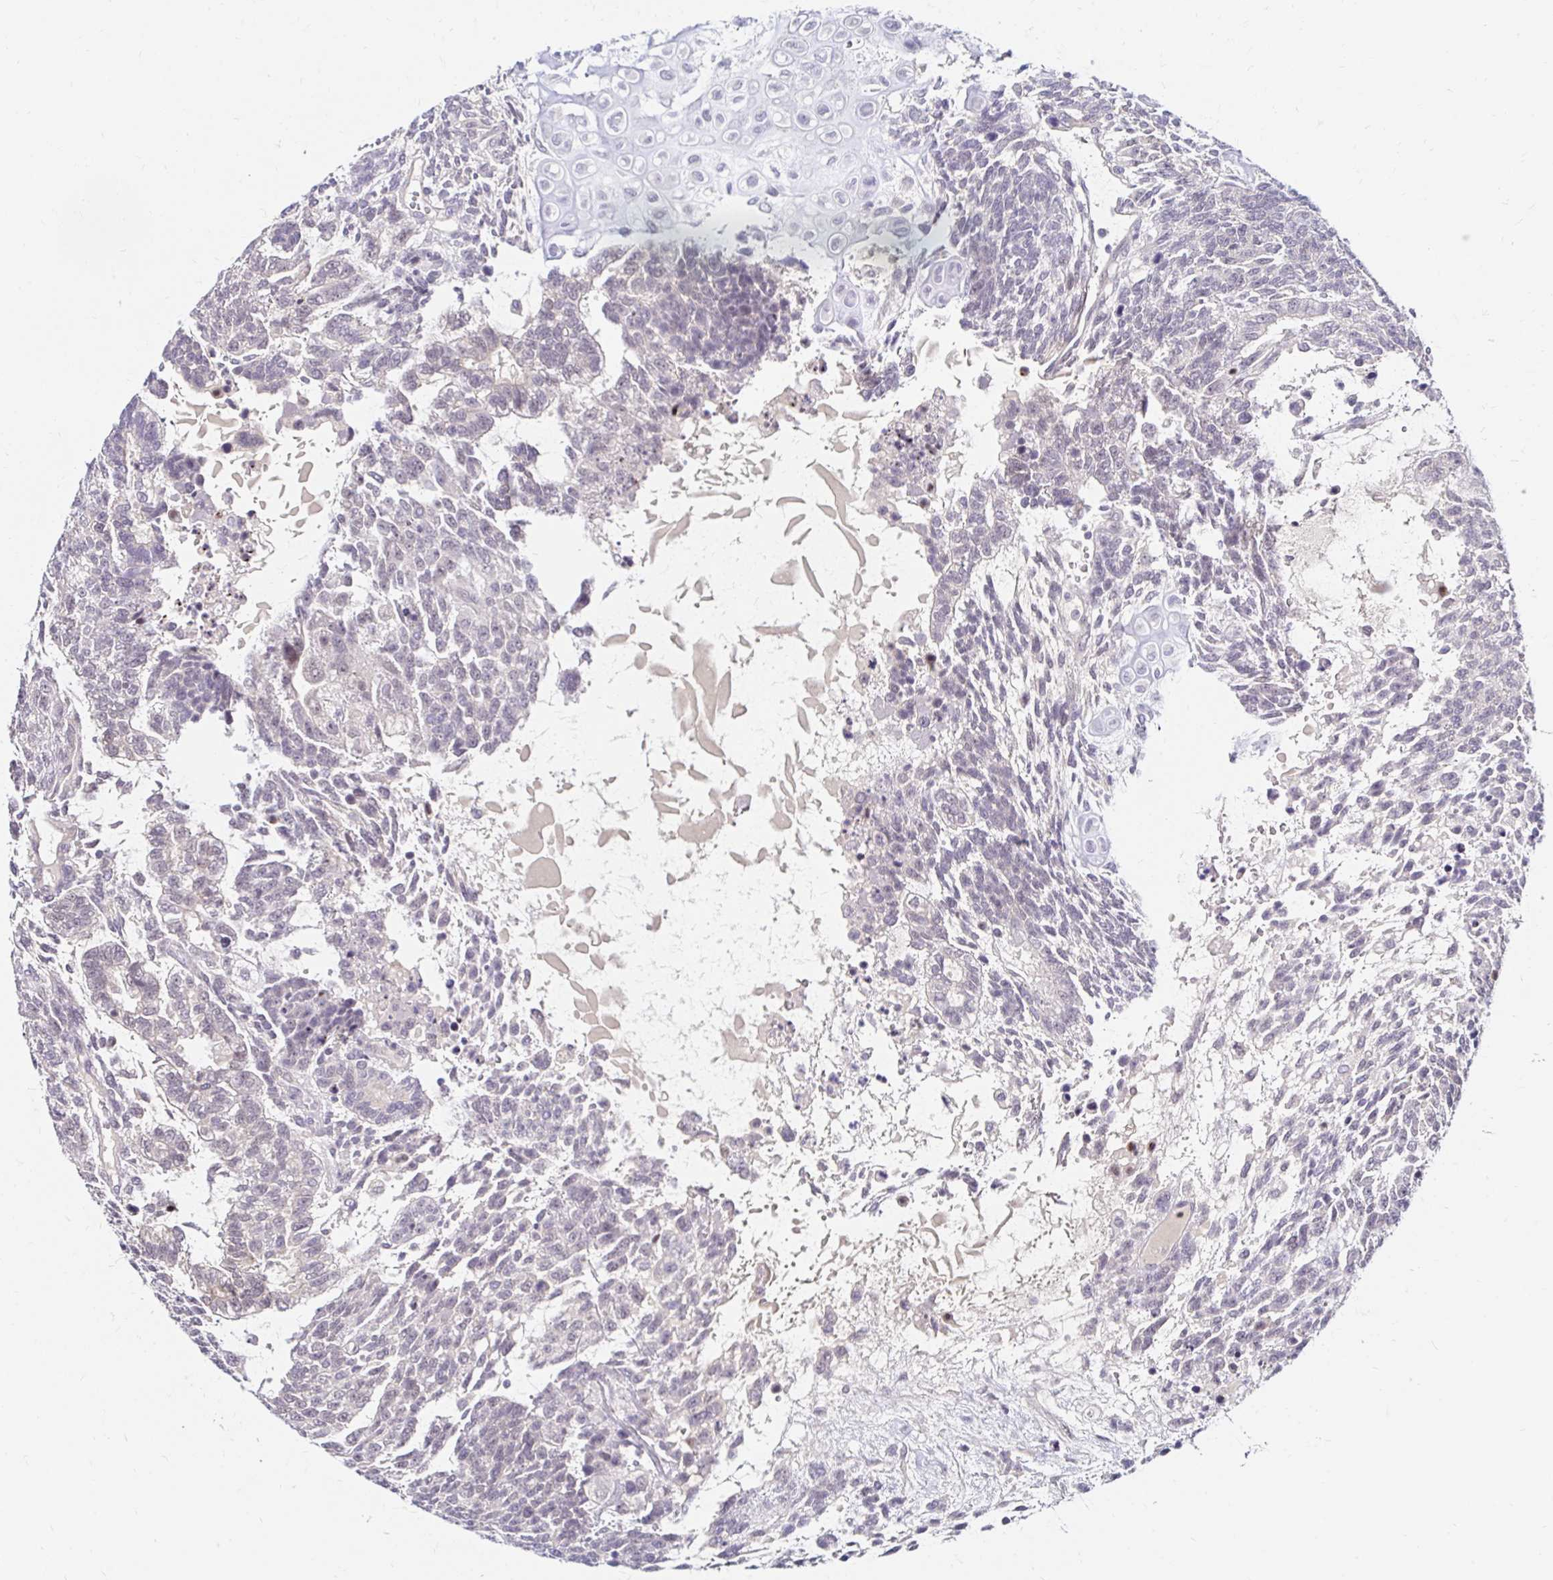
{"staining": {"intensity": "negative", "quantity": "none", "location": "none"}, "tissue": "testis cancer", "cell_type": "Tumor cells", "image_type": "cancer", "snomed": [{"axis": "morphology", "description": "Carcinoma, Embryonal, NOS"}, {"axis": "topography", "description": "Testis"}], "caption": "Human embryonal carcinoma (testis) stained for a protein using immunohistochemistry reveals no expression in tumor cells.", "gene": "GUCY1A1", "patient": {"sex": "male", "age": 23}}